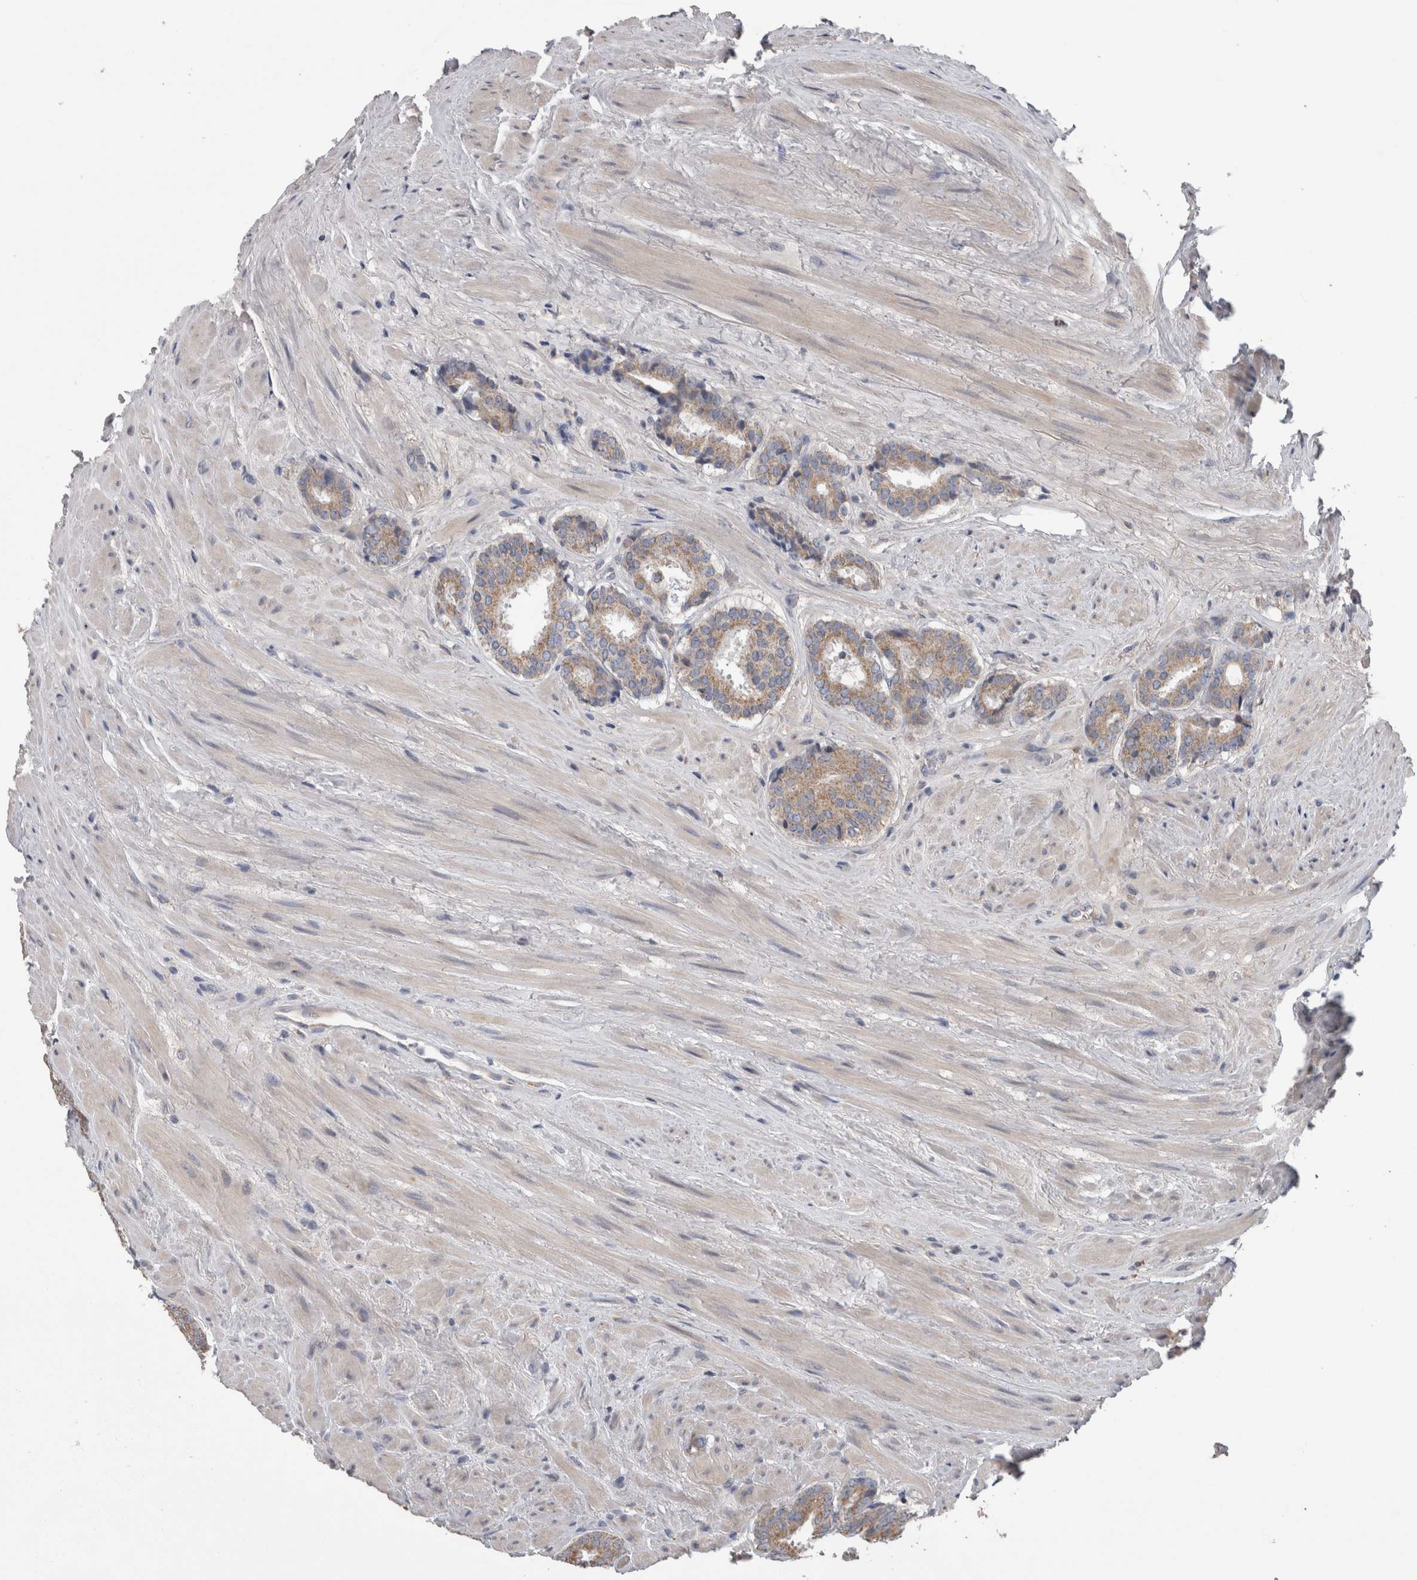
{"staining": {"intensity": "weak", "quantity": ">75%", "location": "cytoplasmic/membranous"}, "tissue": "prostate cancer", "cell_type": "Tumor cells", "image_type": "cancer", "snomed": [{"axis": "morphology", "description": "Adenocarcinoma, Low grade"}, {"axis": "topography", "description": "Prostate"}], "caption": "A micrograph of human prostate cancer (adenocarcinoma (low-grade)) stained for a protein displays weak cytoplasmic/membranous brown staining in tumor cells. (DAB = brown stain, brightfield microscopy at high magnification).", "gene": "STC1", "patient": {"sex": "male", "age": 69}}